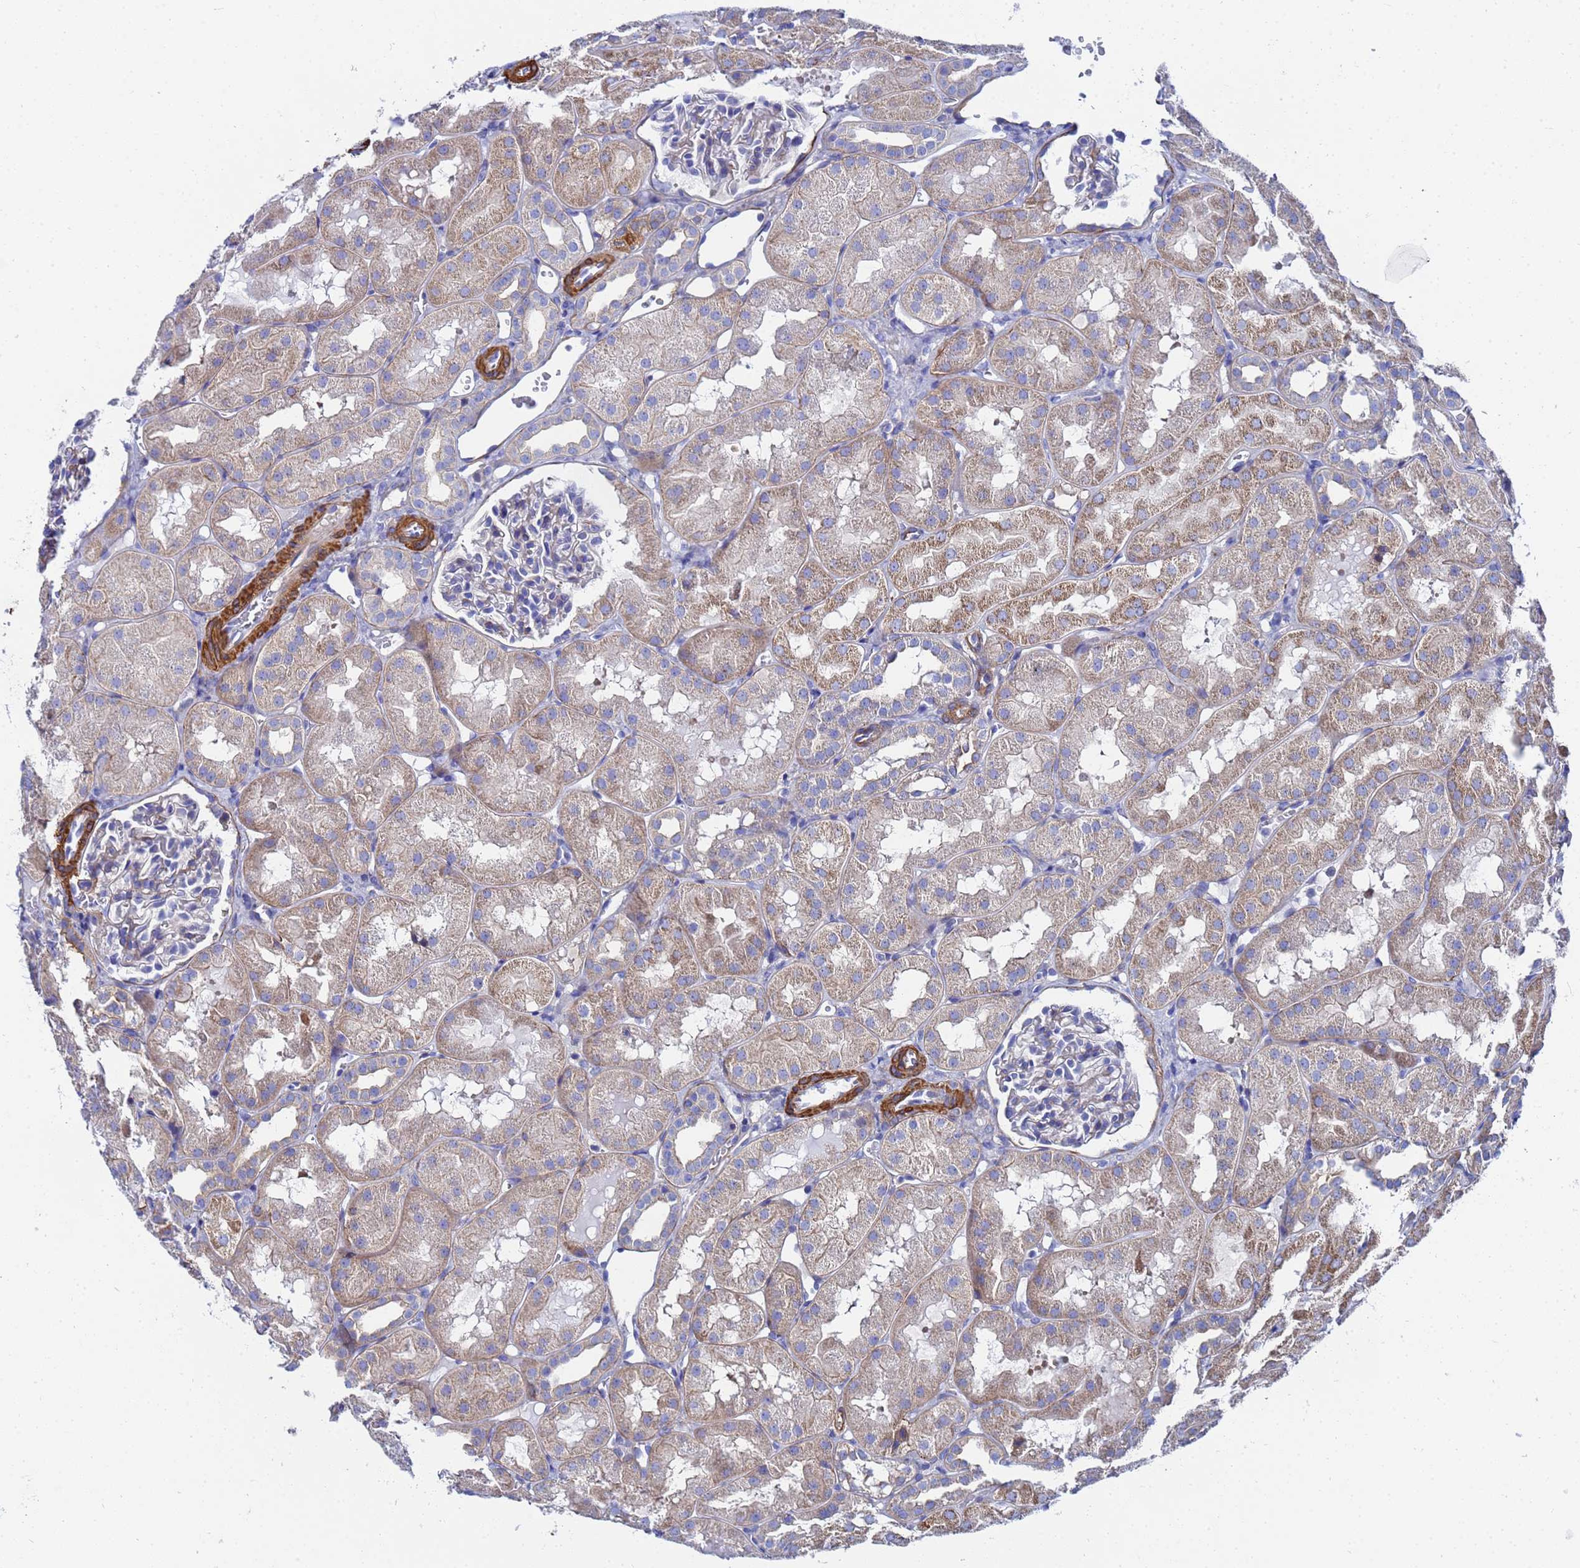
{"staining": {"intensity": "weak", "quantity": "<25%", "location": "cytoplasmic/membranous"}, "tissue": "kidney", "cell_type": "Cells in glomeruli", "image_type": "normal", "snomed": [{"axis": "morphology", "description": "Normal tissue, NOS"}, {"axis": "topography", "description": "Kidney"}, {"axis": "topography", "description": "Urinary bladder"}], "caption": "Histopathology image shows no significant protein staining in cells in glomeruli of benign kidney.", "gene": "RAB39A", "patient": {"sex": "male", "age": 16}}